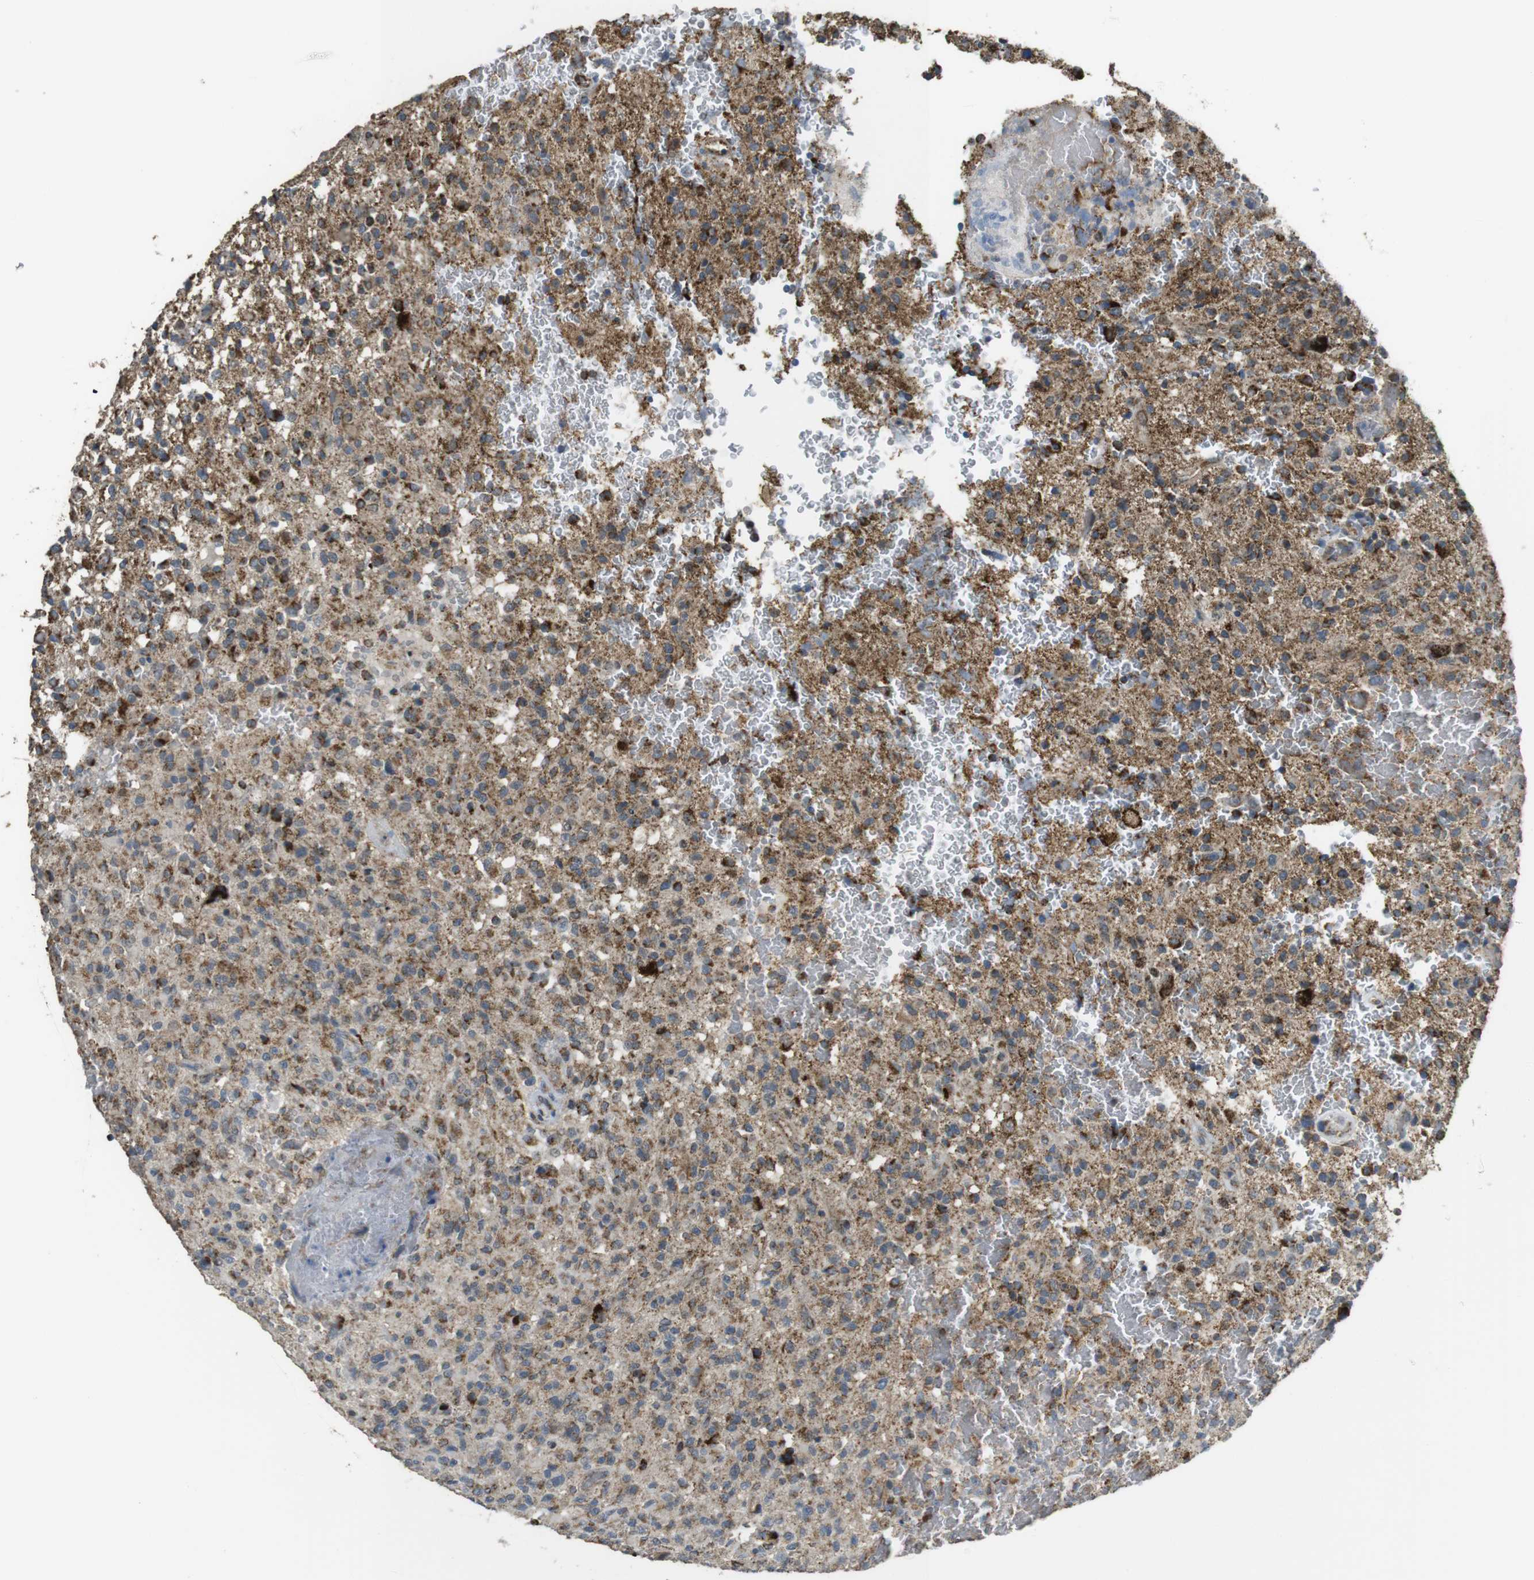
{"staining": {"intensity": "moderate", "quantity": "25%-75%", "location": "cytoplasmic/membranous"}, "tissue": "glioma", "cell_type": "Tumor cells", "image_type": "cancer", "snomed": [{"axis": "morphology", "description": "Glioma, malignant, High grade"}, {"axis": "topography", "description": "Brain"}], "caption": "Glioma stained with immunohistochemistry (IHC) demonstrates moderate cytoplasmic/membranous positivity in approximately 25%-75% of tumor cells. Immunohistochemistry stains the protein in brown and the nuclei are stained blue.", "gene": "CALHM2", "patient": {"sex": "male", "age": 71}}